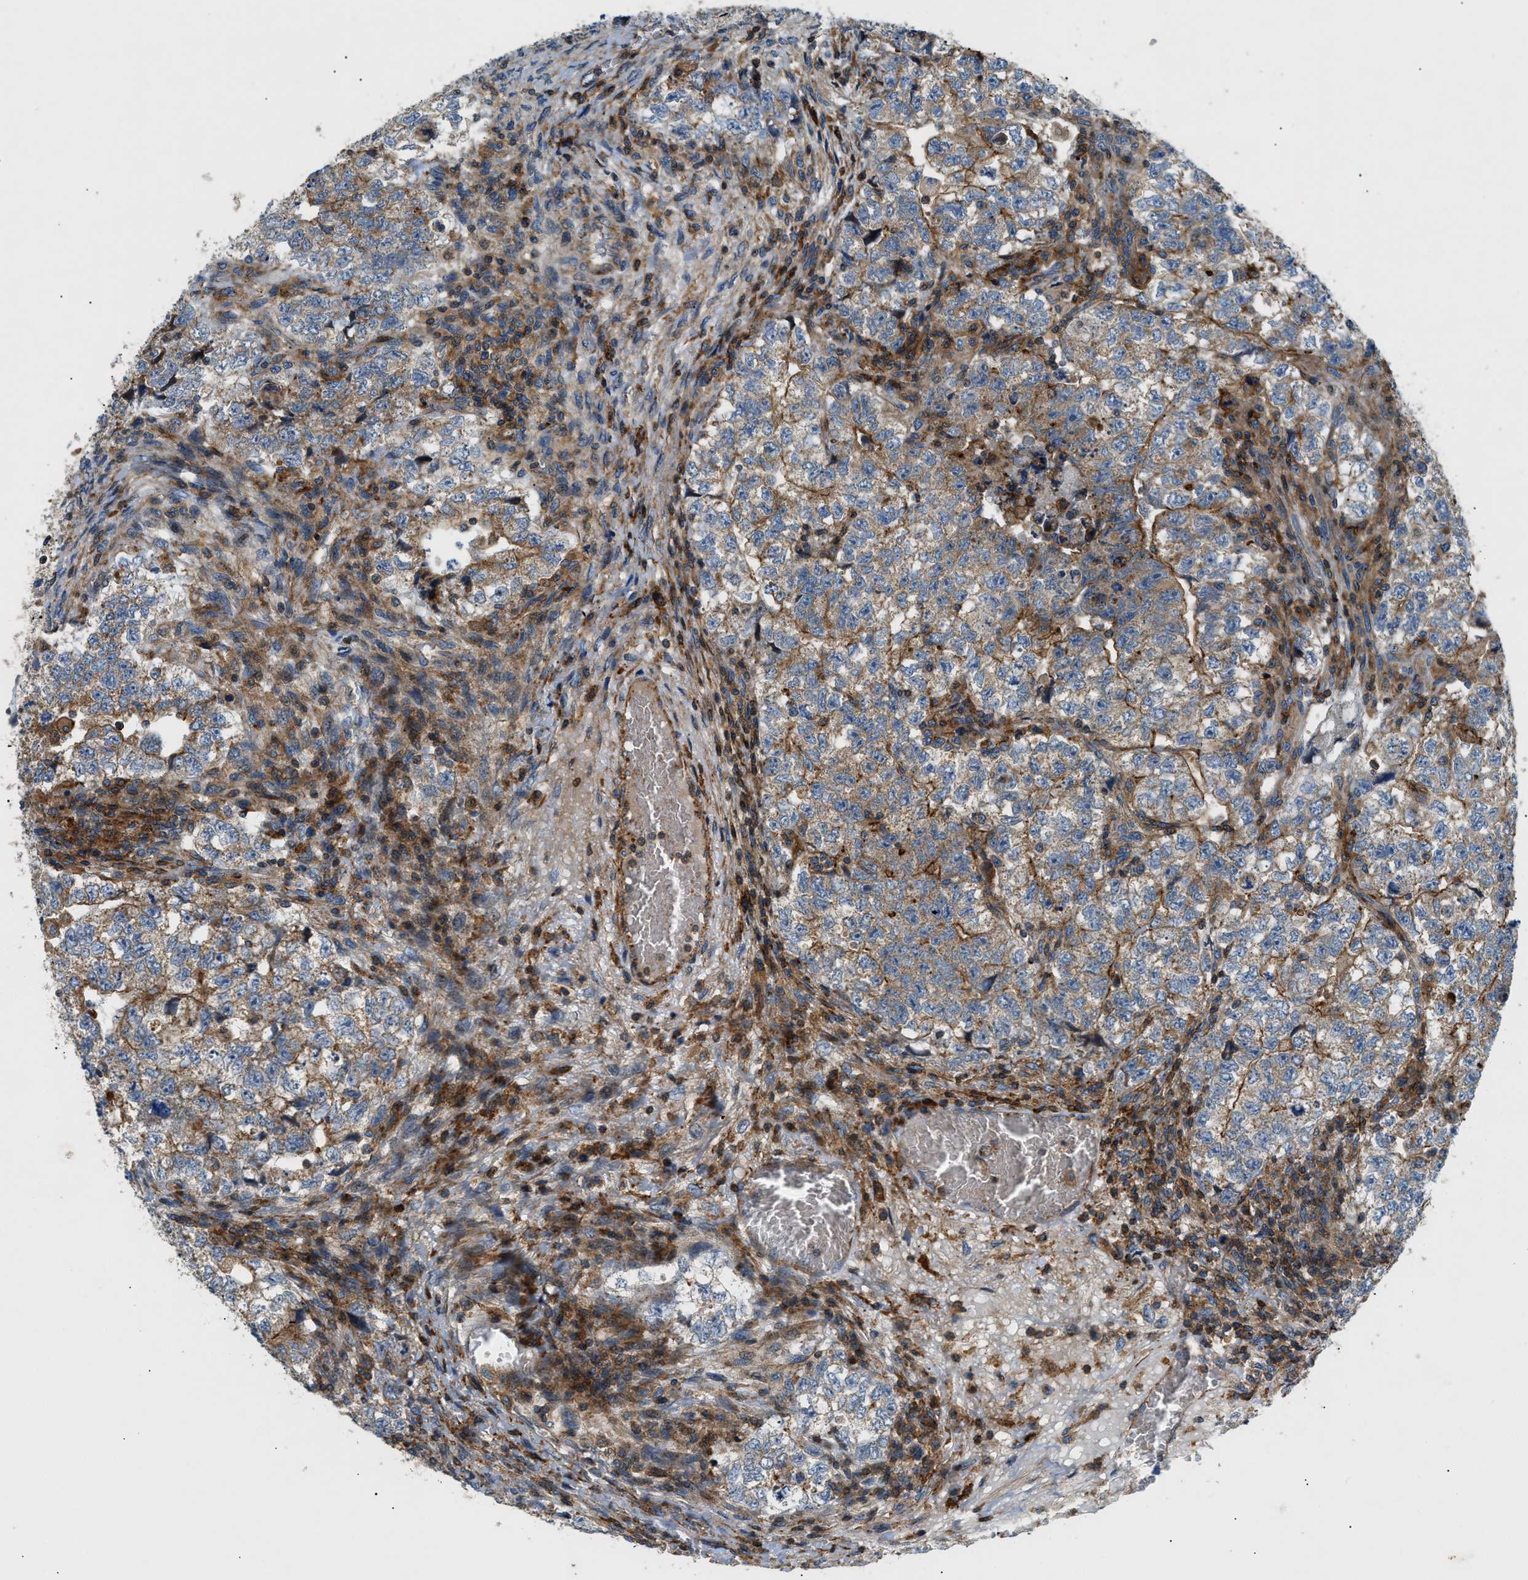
{"staining": {"intensity": "moderate", "quantity": "25%-75%", "location": "cytoplasmic/membranous"}, "tissue": "testis cancer", "cell_type": "Tumor cells", "image_type": "cancer", "snomed": [{"axis": "morphology", "description": "Carcinoma, Embryonal, NOS"}, {"axis": "topography", "description": "Testis"}], "caption": "Testis embryonal carcinoma stained for a protein (brown) shows moderate cytoplasmic/membranous positive staining in approximately 25%-75% of tumor cells.", "gene": "DHODH", "patient": {"sex": "male", "age": 36}}